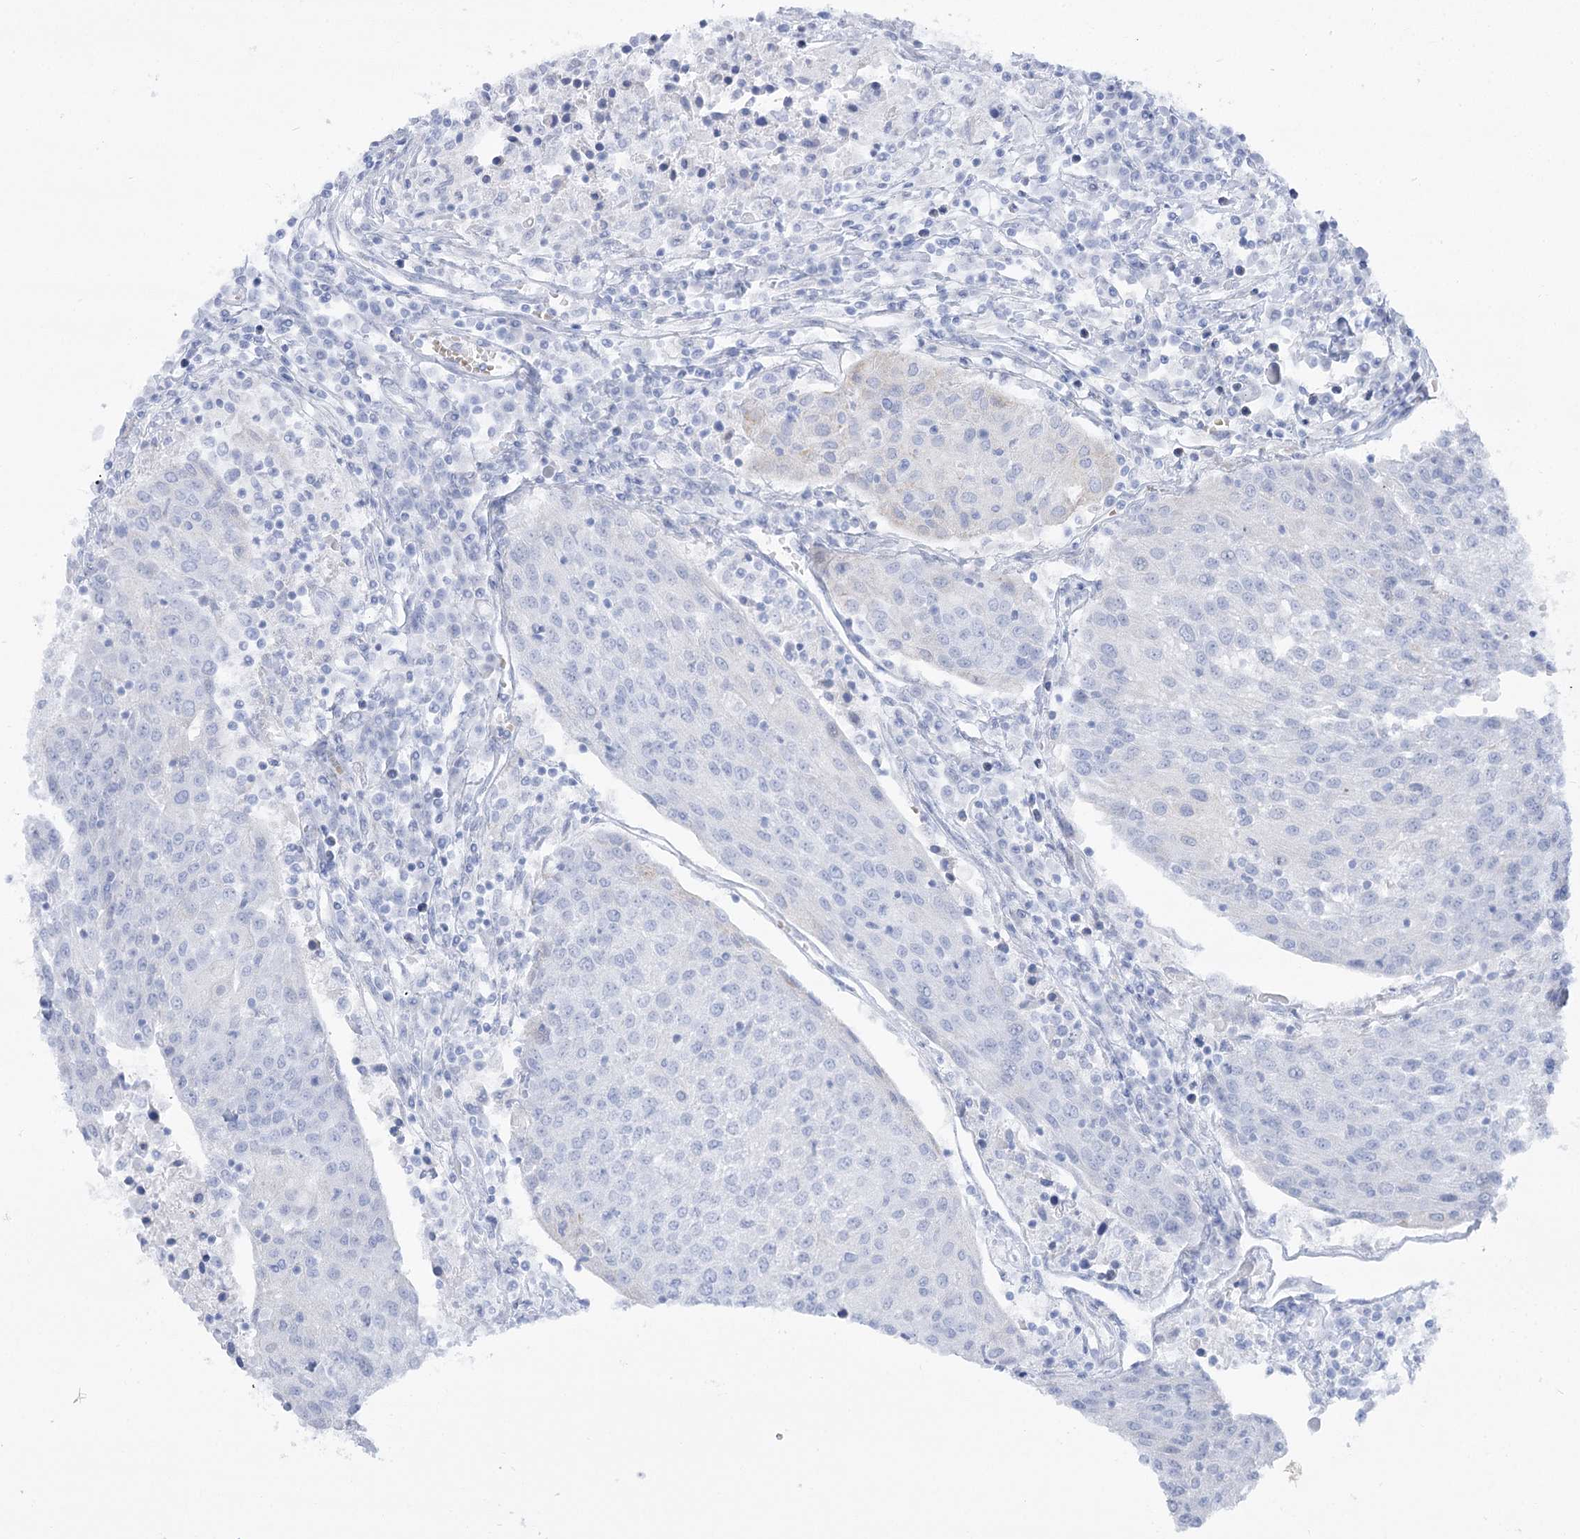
{"staining": {"intensity": "negative", "quantity": "none", "location": "none"}, "tissue": "urothelial cancer", "cell_type": "Tumor cells", "image_type": "cancer", "snomed": [{"axis": "morphology", "description": "Urothelial carcinoma, High grade"}, {"axis": "topography", "description": "Urinary bladder"}], "caption": "There is no significant expression in tumor cells of urothelial cancer. Nuclei are stained in blue.", "gene": "SIAE", "patient": {"sex": "female", "age": 85}}